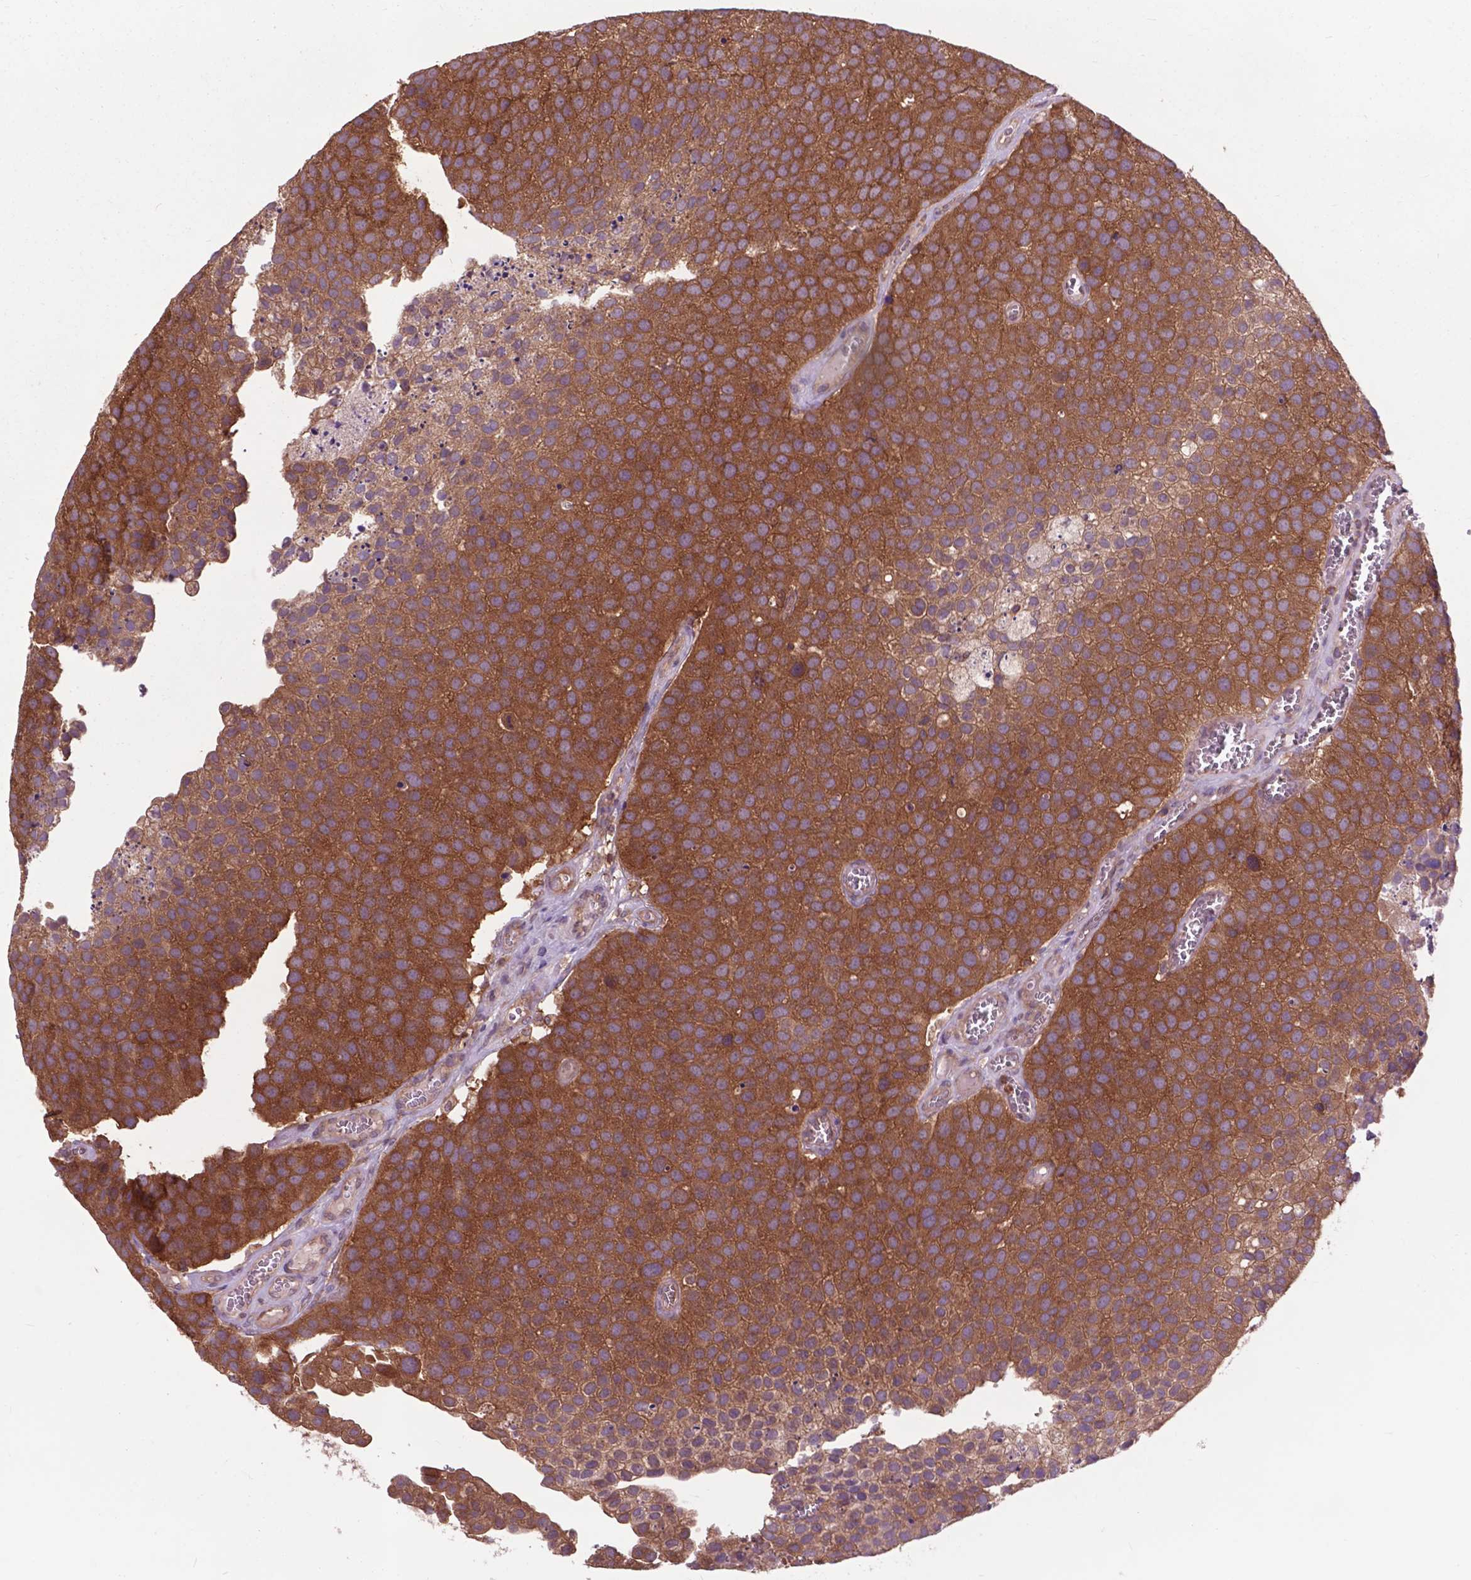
{"staining": {"intensity": "strong", "quantity": ">75%", "location": "cytoplasmic/membranous"}, "tissue": "urothelial cancer", "cell_type": "Tumor cells", "image_type": "cancer", "snomed": [{"axis": "morphology", "description": "Urothelial carcinoma, Low grade"}, {"axis": "topography", "description": "Urinary bladder"}], "caption": "Urothelial carcinoma (low-grade) stained for a protein (brown) displays strong cytoplasmic/membranous positive staining in about >75% of tumor cells.", "gene": "ARAF", "patient": {"sex": "female", "age": 69}}